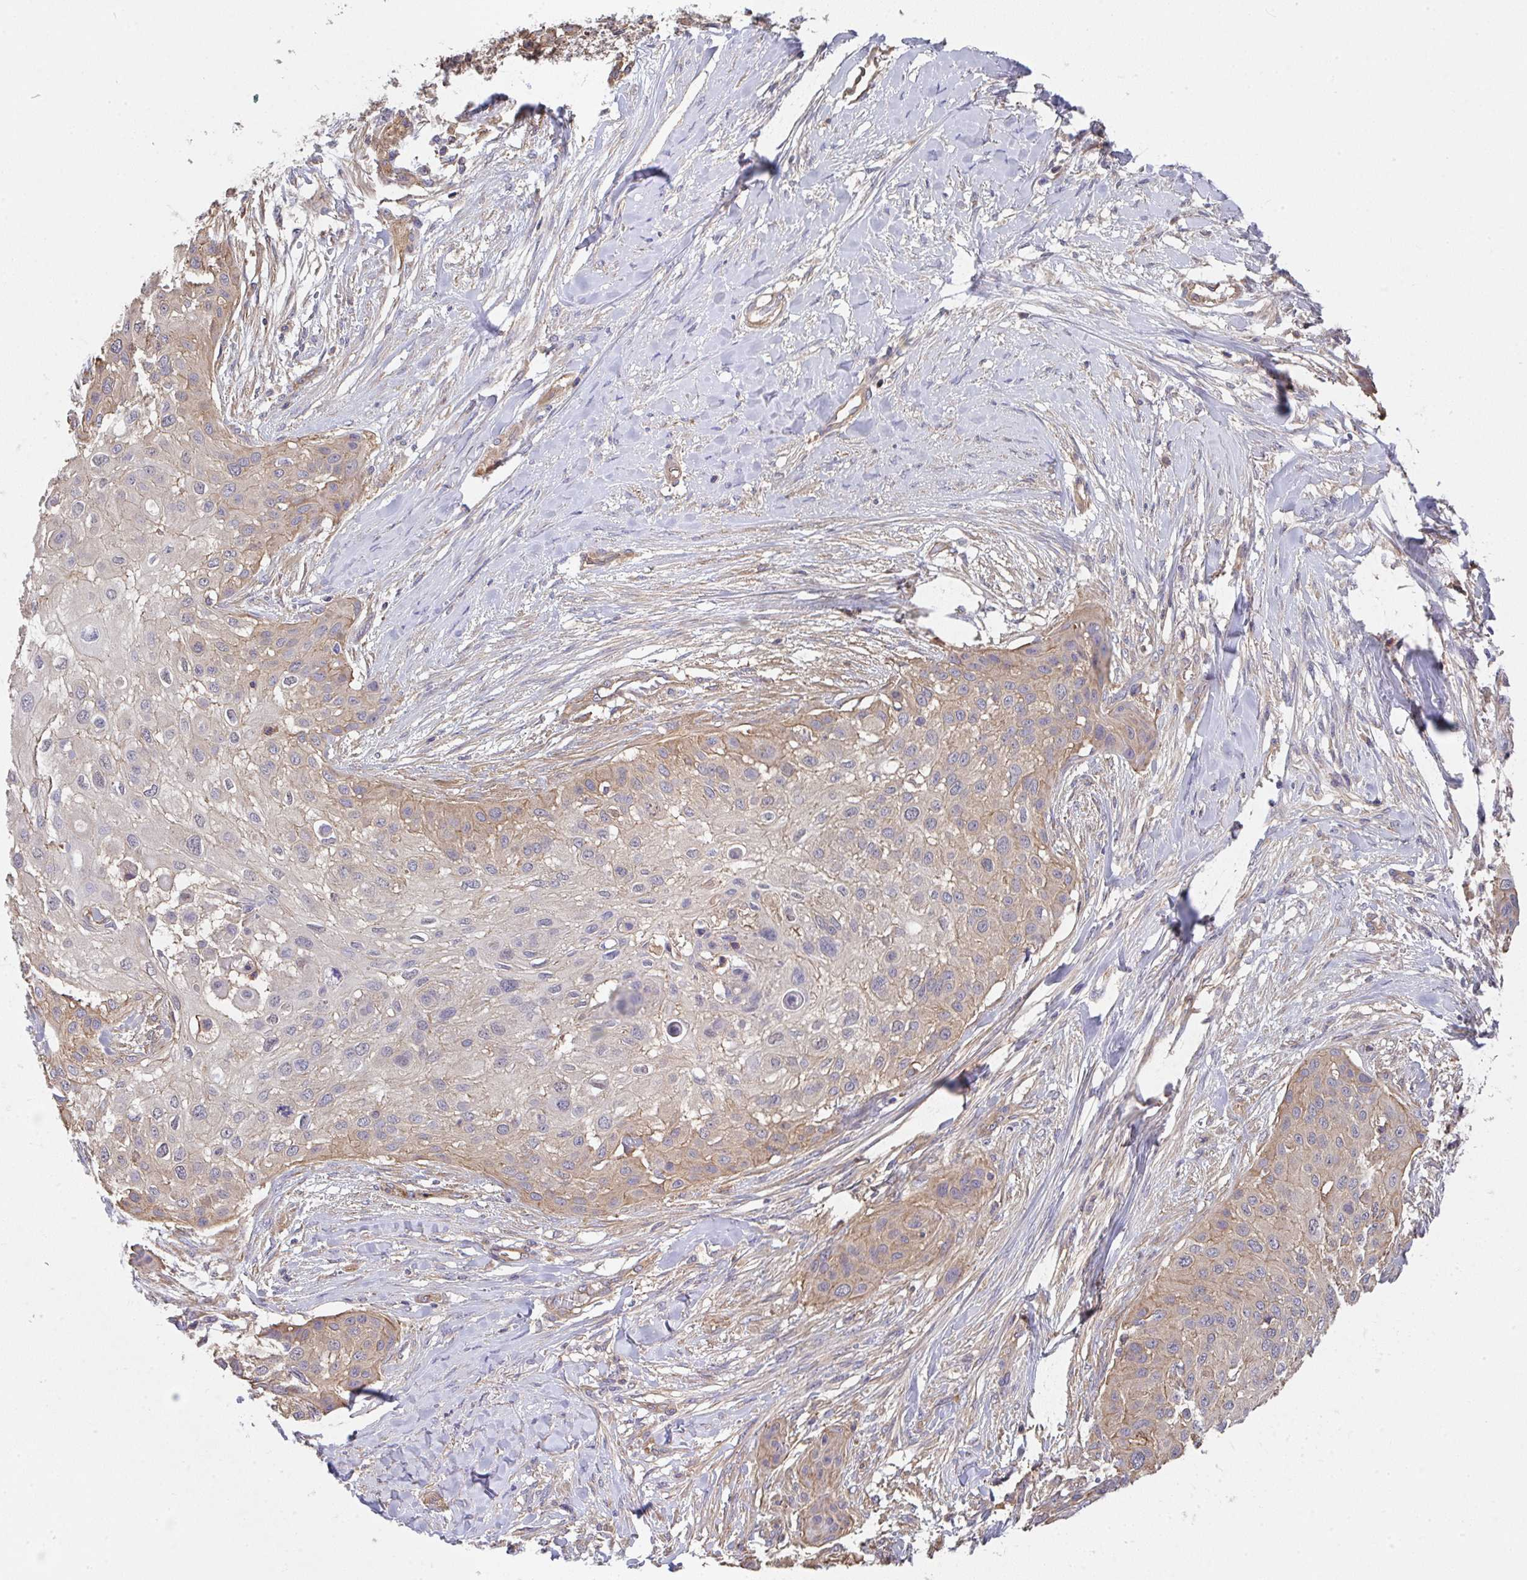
{"staining": {"intensity": "weak", "quantity": "<25%", "location": "cytoplasmic/membranous"}, "tissue": "skin cancer", "cell_type": "Tumor cells", "image_type": "cancer", "snomed": [{"axis": "morphology", "description": "Squamous cell carcinoma, NOS"}, {"axis": "topography", "description": "Skin"}], "caption": "A micrograph of skin squamous cell carcinoma stained for a protein demonstrates no brown staining in tumor cells. (DAB (3,3'-diaminobenzidine) immunohistochemistry visualized using brightfield microscopy, high magnification).", "gene": "TMEM229A", "patient": {"sex": "female", "age": 87}}